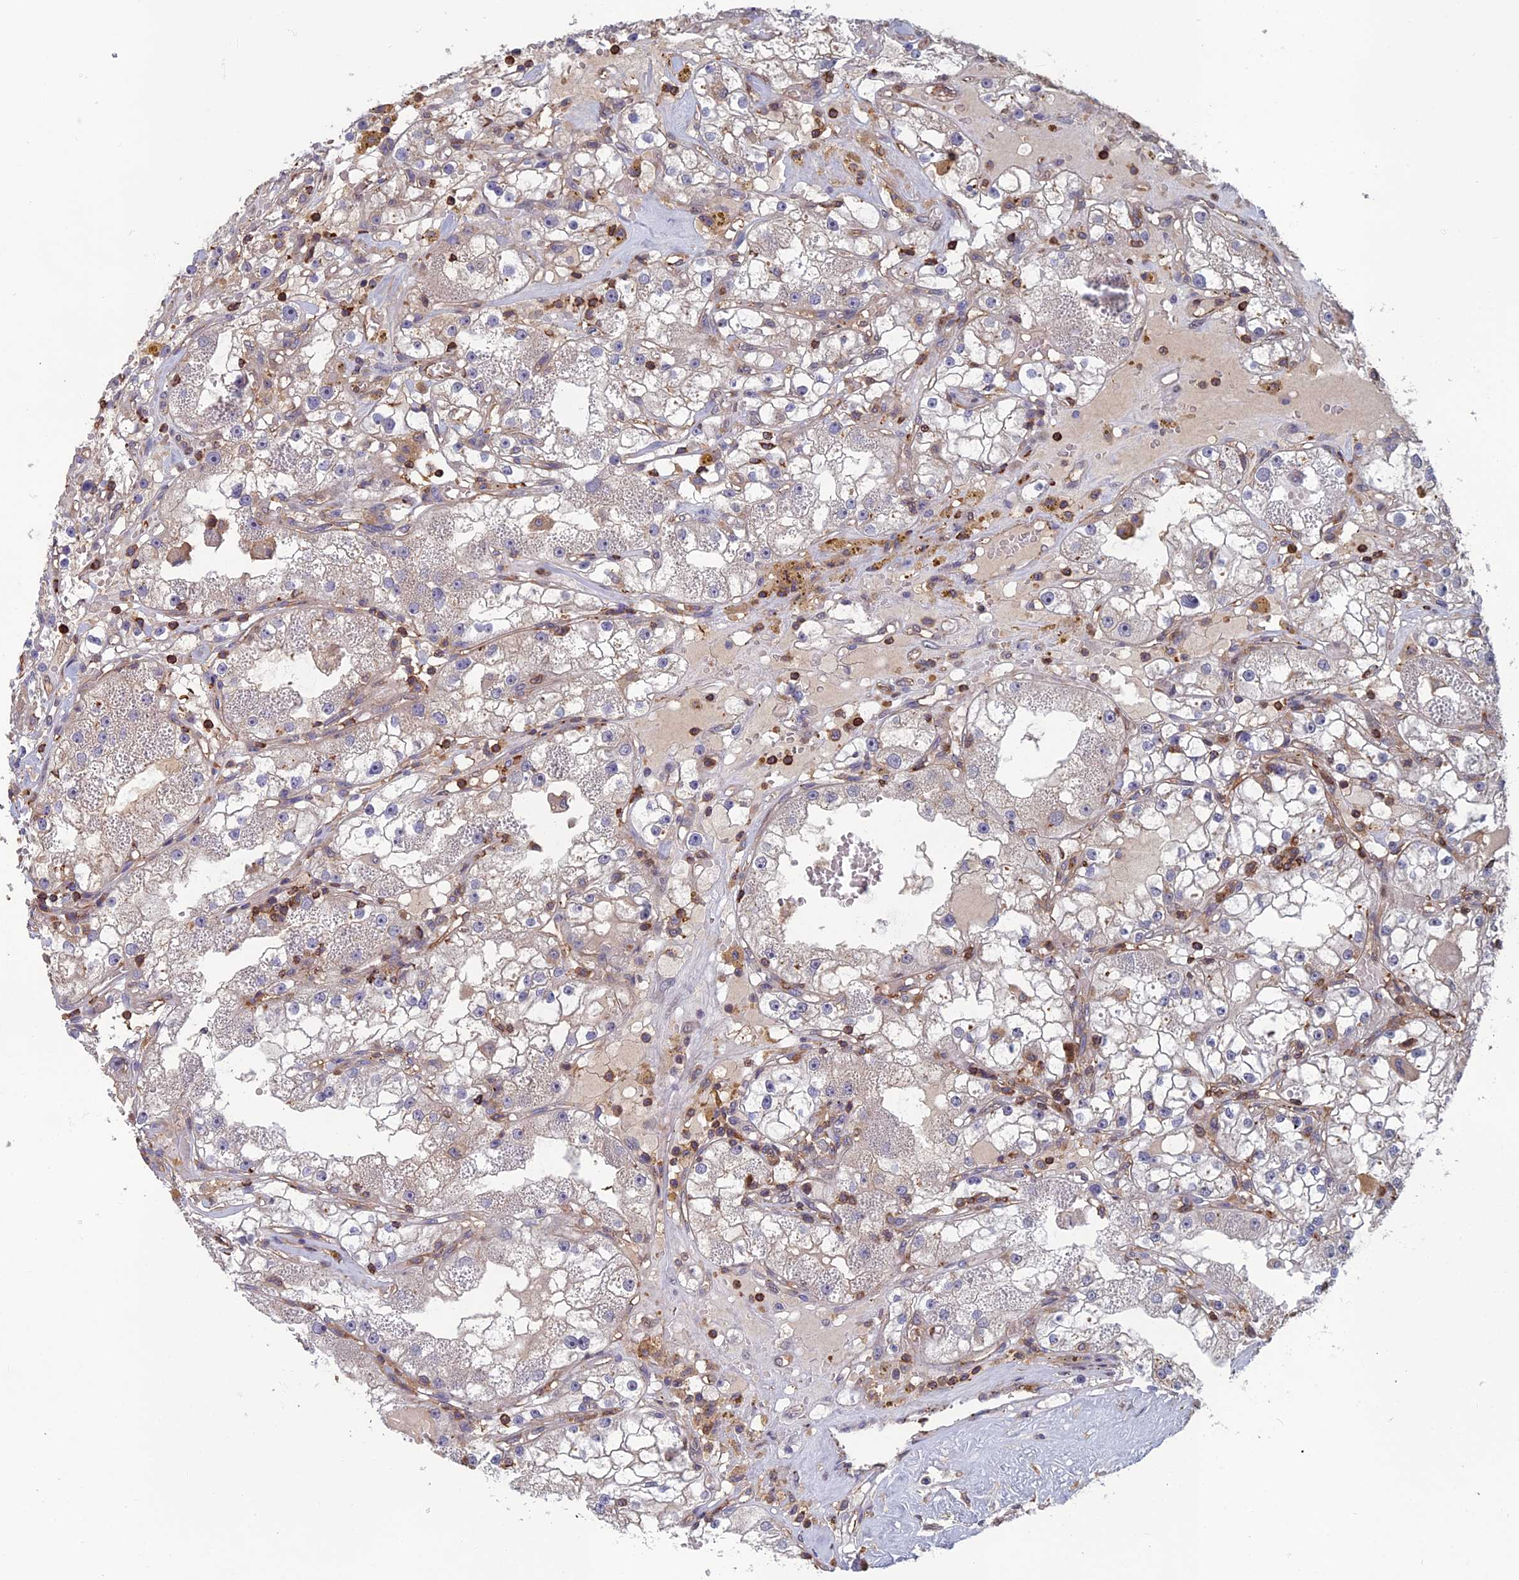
{"staining": {"intensity": "negative", "quantity": "none", "location": "none"}, "tissue": "renal cancer", "cell_type": "Tumor cells", "image_type": "cancer", "snomed": [{"axis": "morphology", "description": "Adenocarcinoma, NOS"}, {"axis": "topography", "description": "Kidney"}], "caption": "Protein analysis of renal cancer (adenocarcinoma) exhibits no significant expression in tumor cells.", "gene": "C15orf62", "patient": {"sex": "male", "age": 56}}